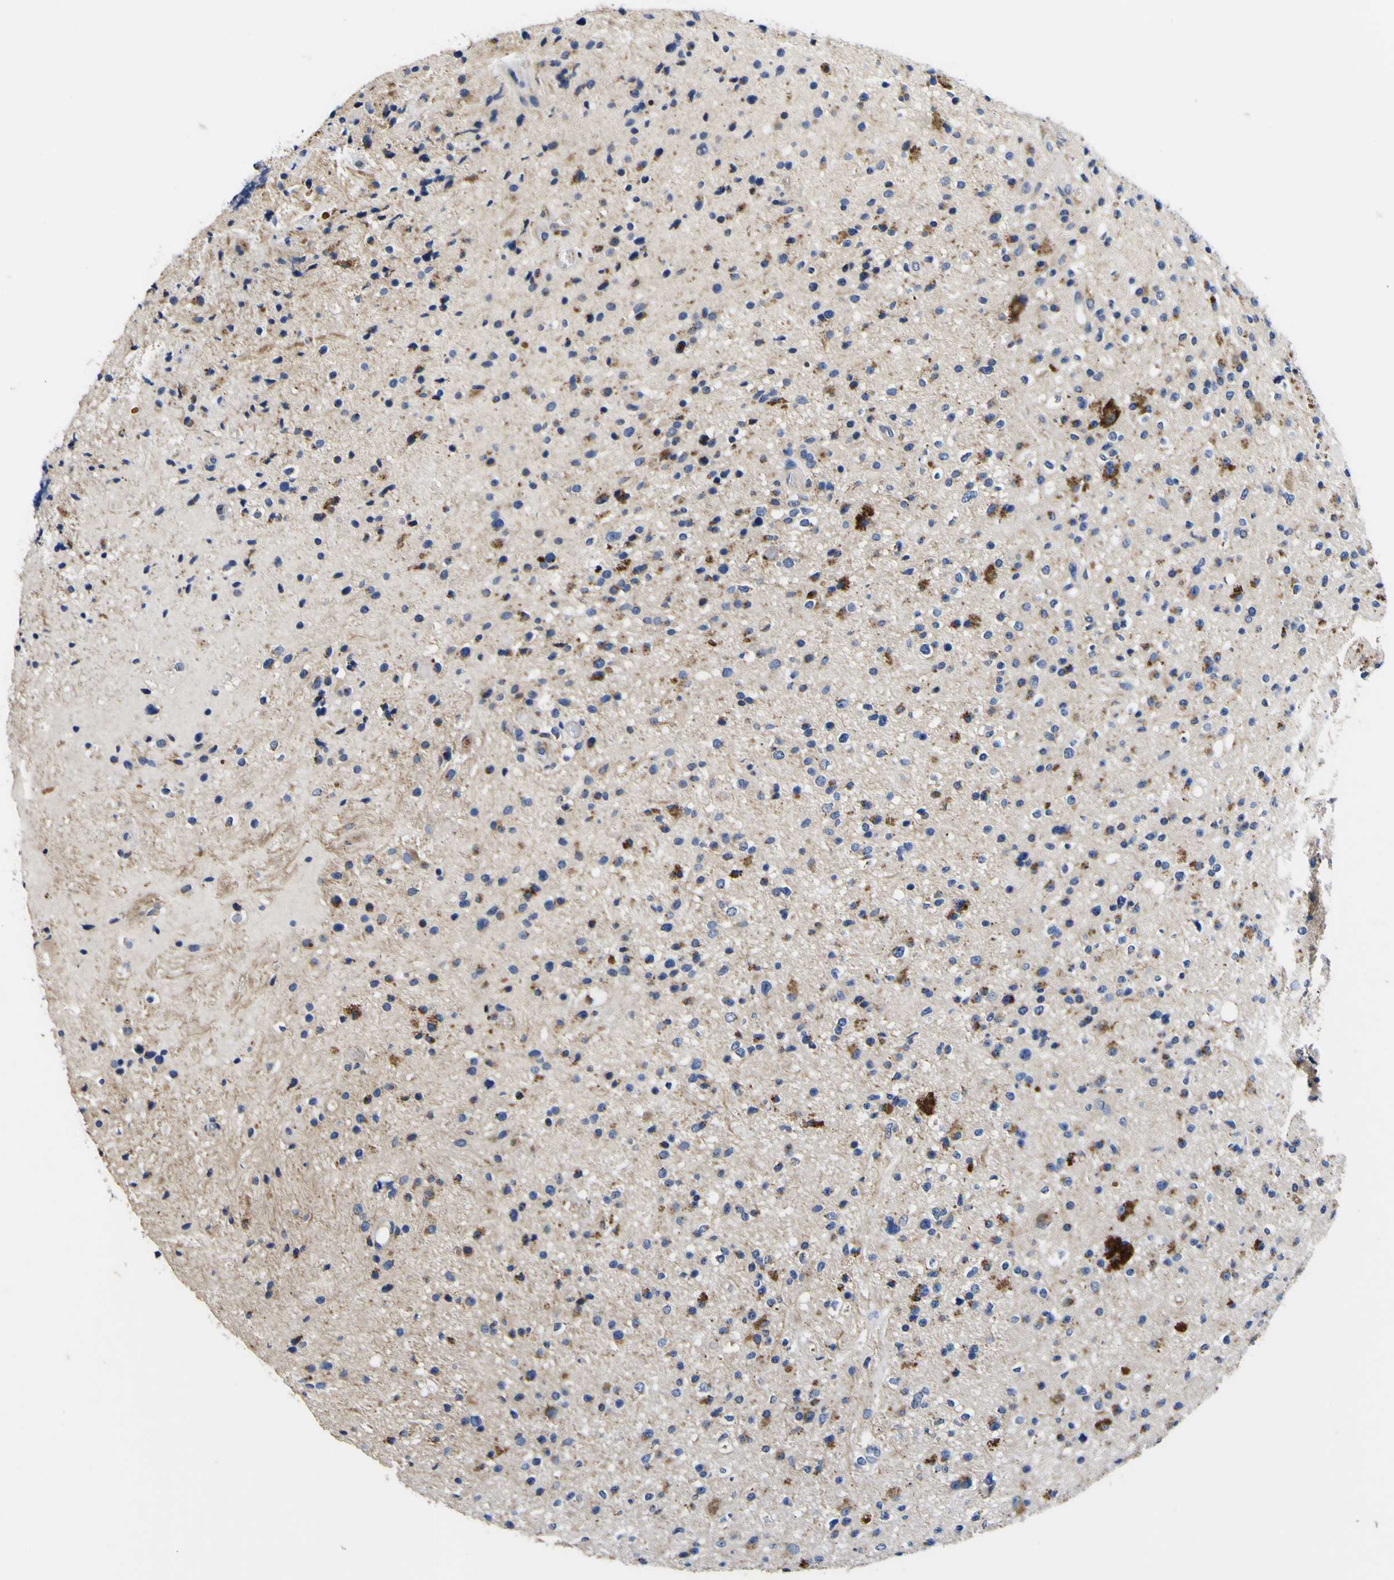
{"staining": {"intensity": "strong", "quantity": "25%-75%", "location": "cytoplasmic/membranous"}, "tissue": "glioma", "cell_type": "Tumor cells", "image_type": "cancer", "snomed": [{"axis": "morphology", "description": "Glioma, malignant, High grade"}, {"axis": "topography", "description": "Brain"}], "caption": "An image showing strong cytoplasmic/membranous expression in about 25%-75% of tumor cells in glioma, as visualized by brown immunohistochemical staining.", "gene": "COA1", "patient": {"sex": "male", "age": 33}}